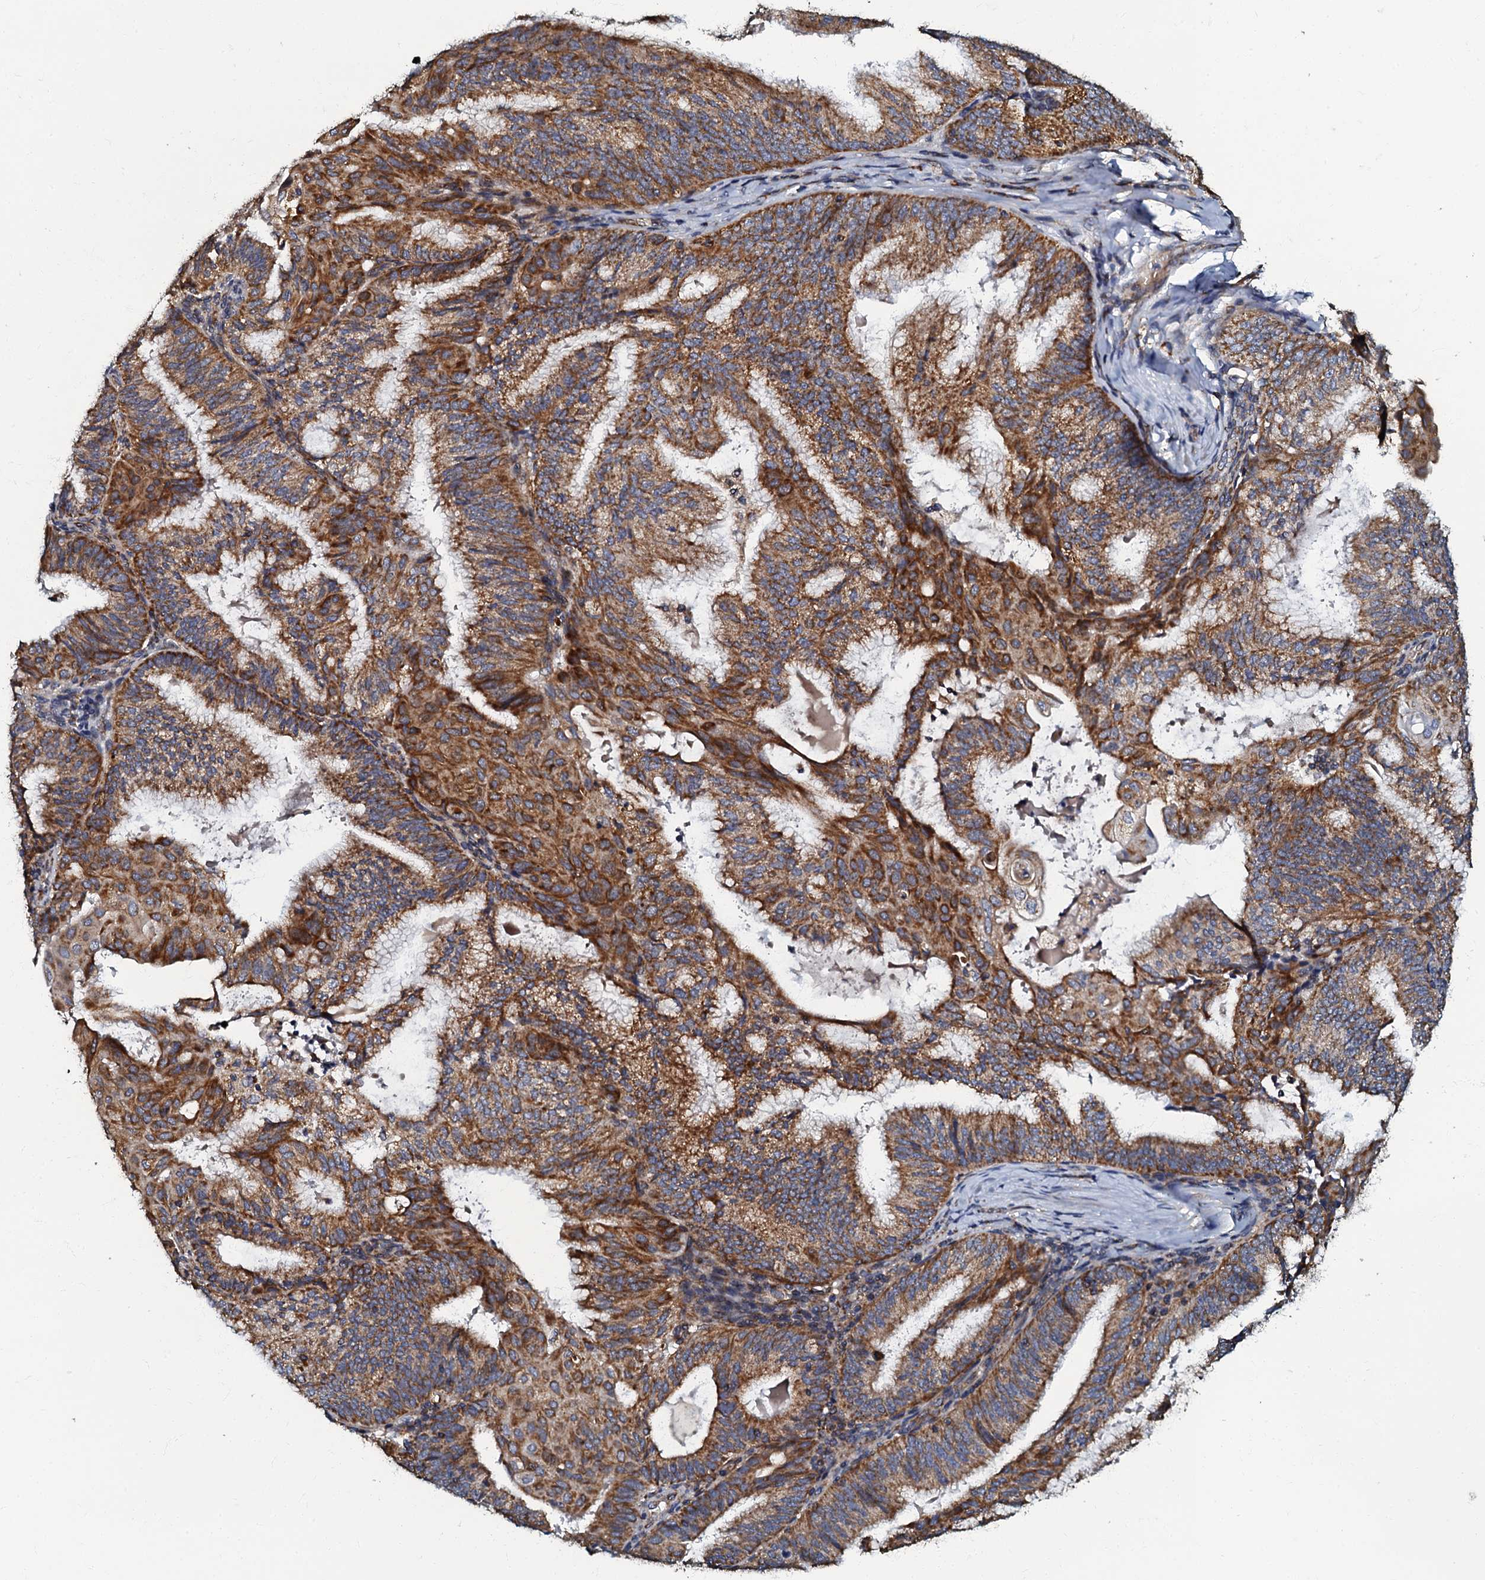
{"staining": {"intensity": "strong", "quantity": ">75%", "location": "cytoplasmic/membranous"}, "tissue": "endometrial cancer", "cell_type": "Tumor cells", "image_type": "cancer", "snomed": [{"axis": "morphology", "description": "Adenocarcinoma, NOS"}, {"axis": "topography", "description": "Endometrium"}], "caption": "Adenocarcinoma (endometrial) stained with a protein marker reveals strong staining in tumor cells.", "gene": "NDUFA12", "patient": {"sex": "female", "age": 49}}